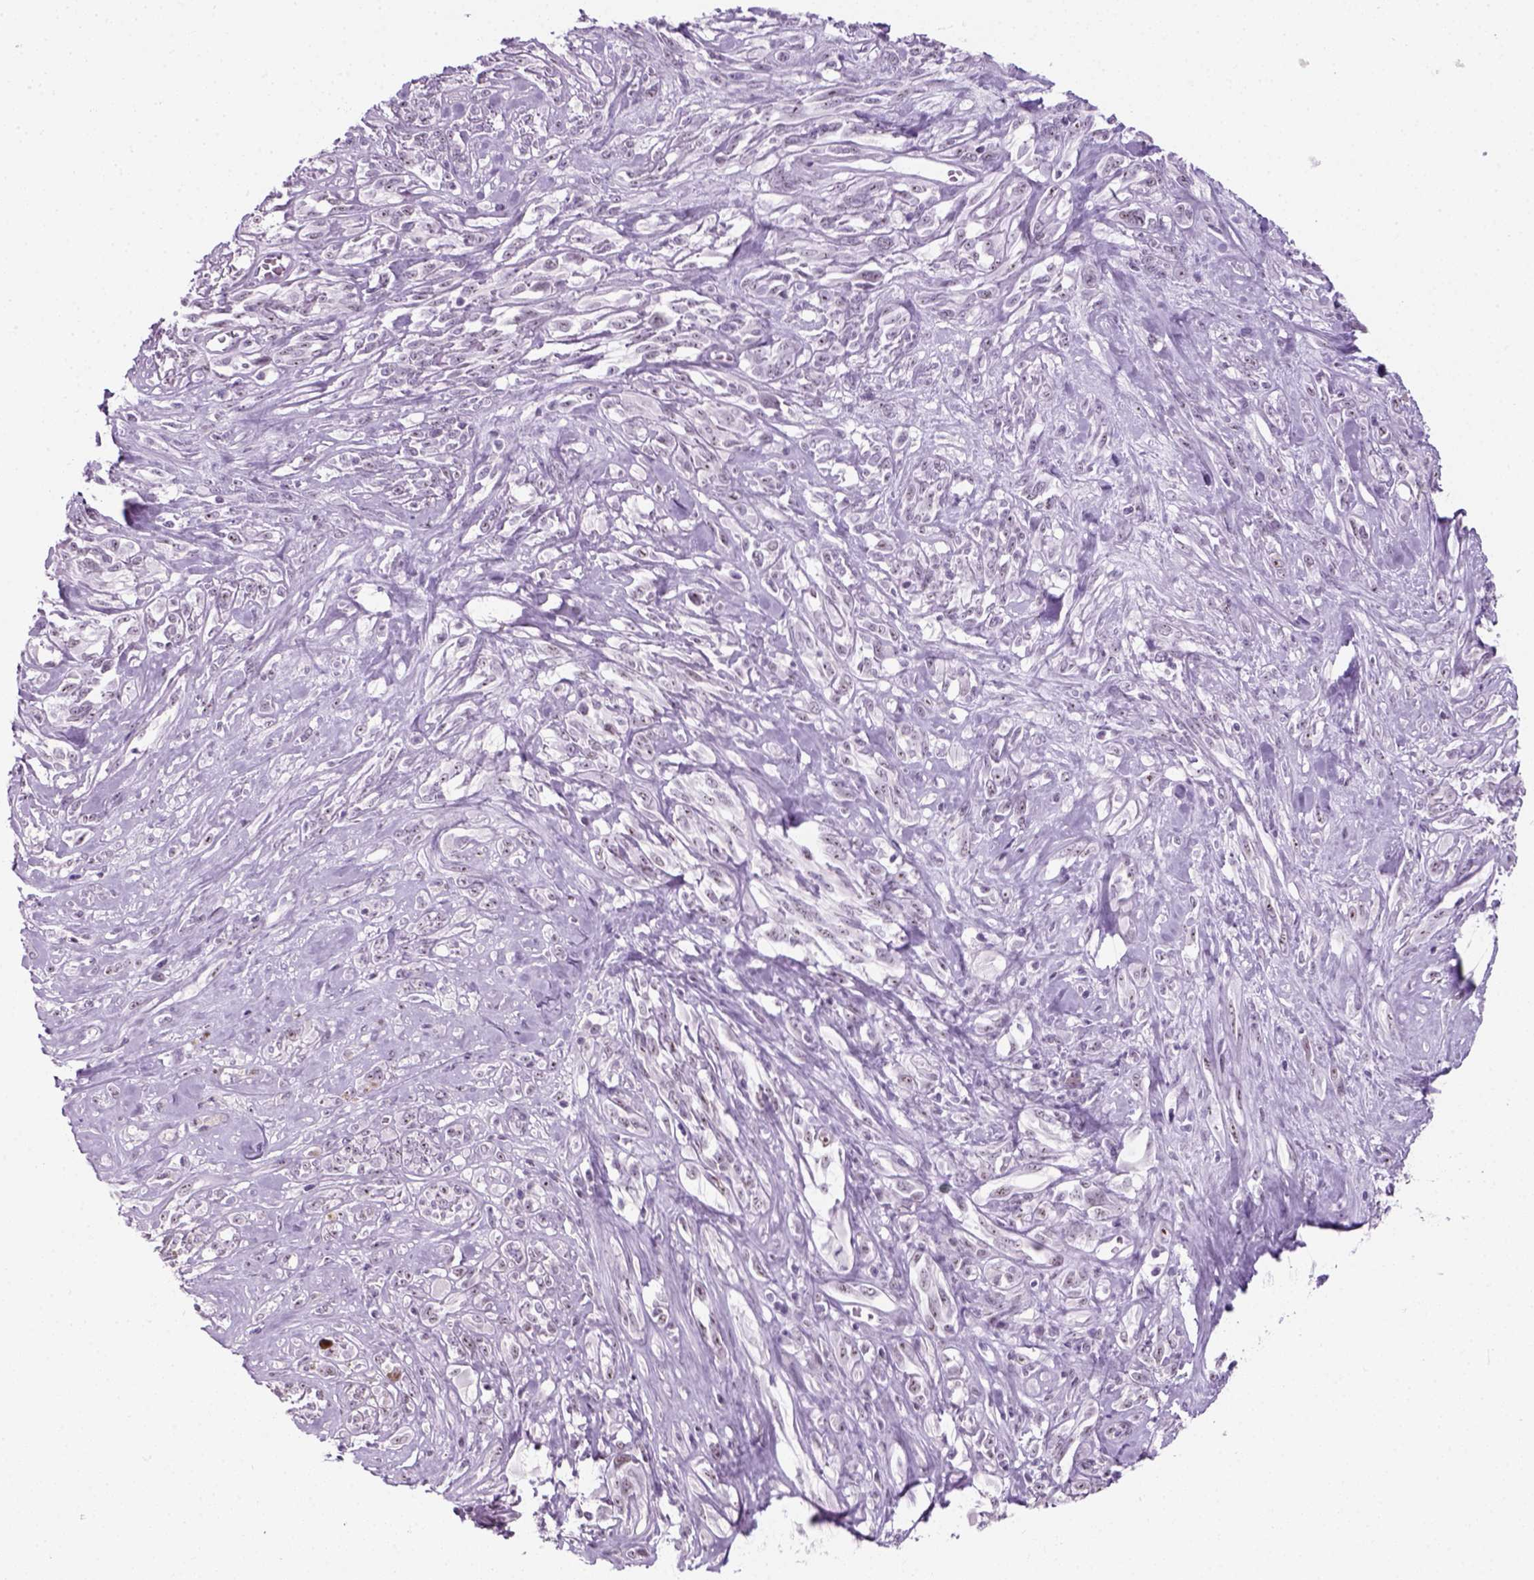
{"staining": {"intensity": "negative", "quantity": "none", "location": "none"}, "tissue": "melanoma", "cell_type": "Tumor cells", "image_type": "cancer", "snomed": [{"axis": "morphology", "description": "Malignant melanoma, NOS"}, {"axis": "topography", "description": "Skin"}], "caption": "A photomicrograph of melanoma stained for a protein demonstrates no brown staining in tumor cells.", "gene": "ZNF865", "patient": {"sex": "female", "age": 91}}